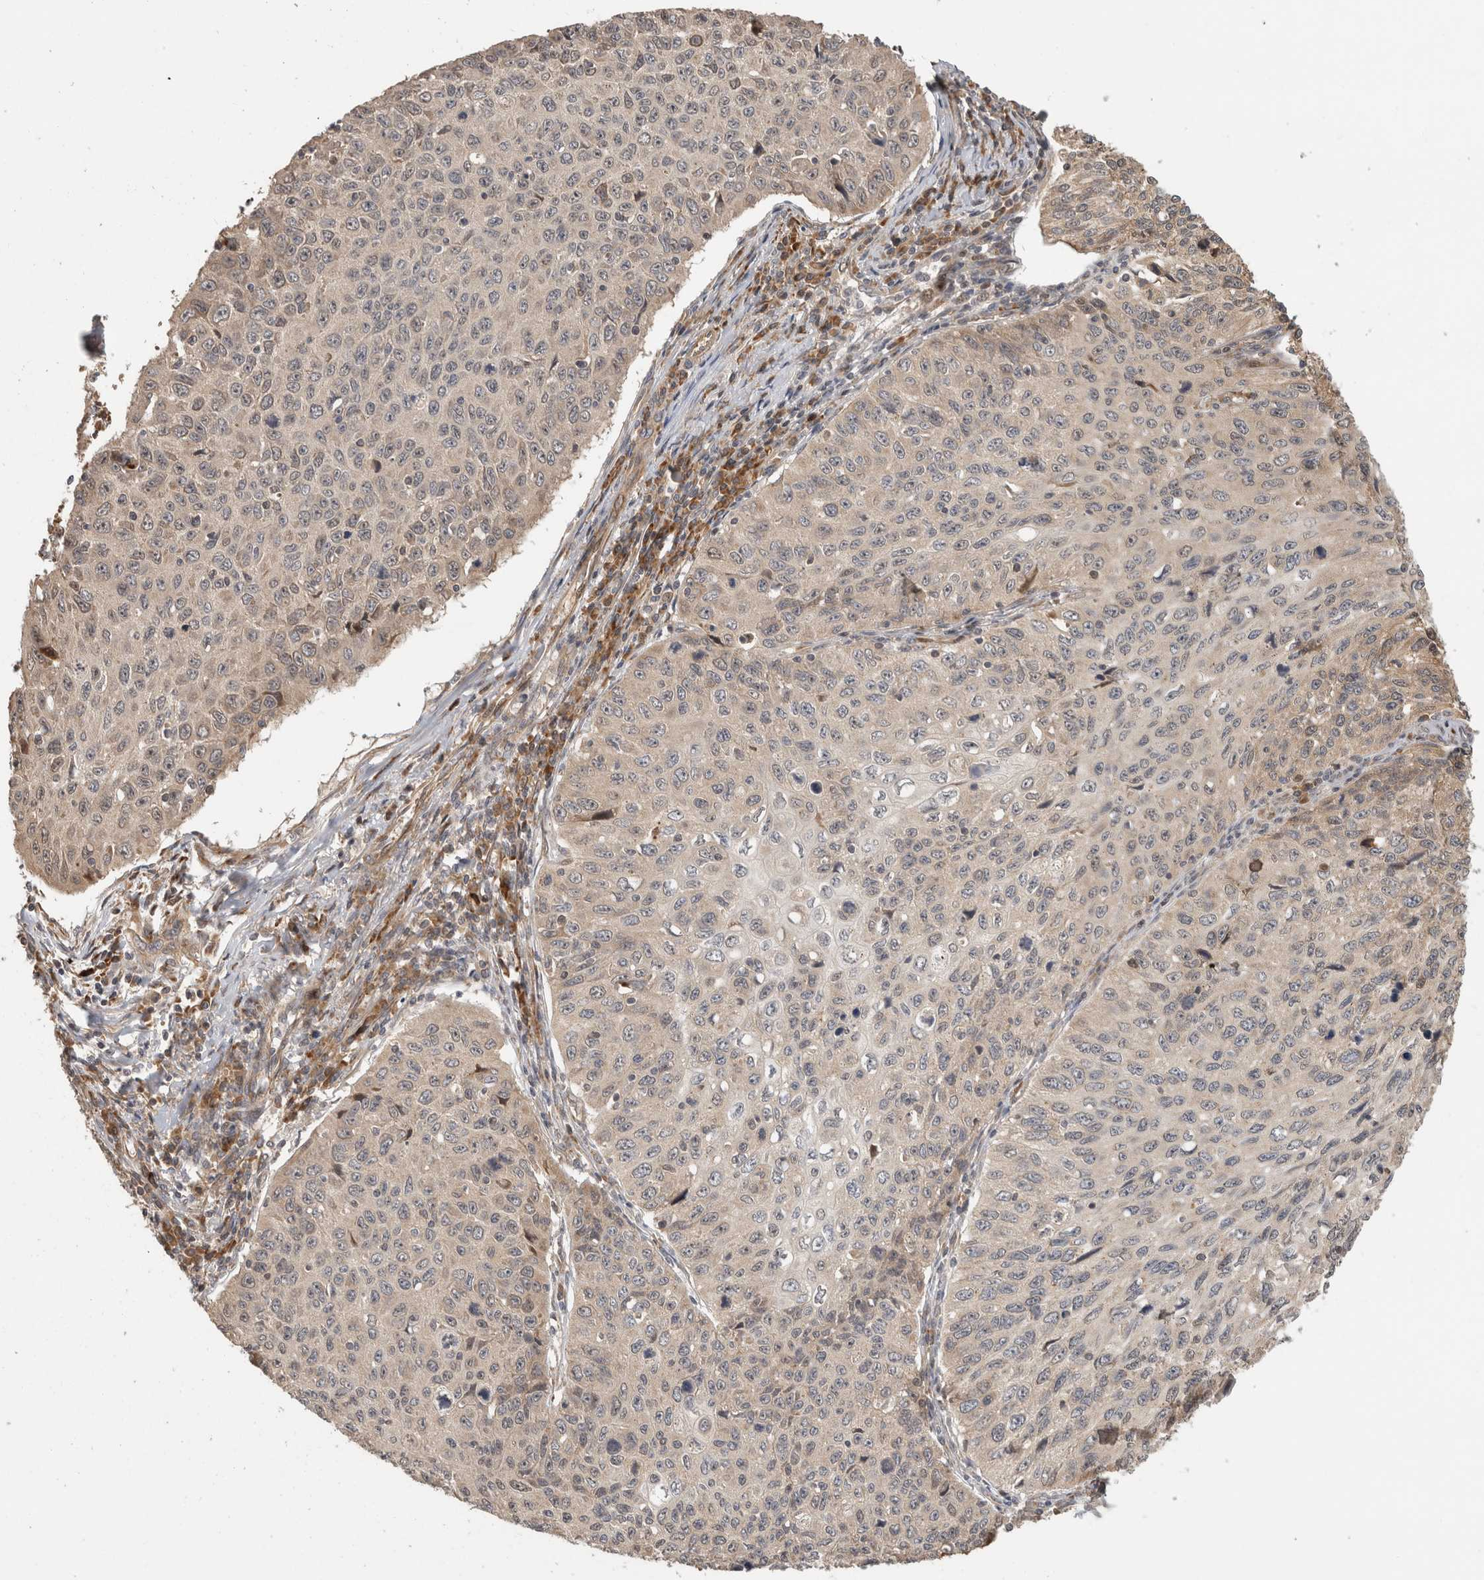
{"staining": {"intensity": "weak", "quantity": "<25%", "location": "cytoplasmic/membranous"}, "tissue": "cervical cancer", "cell_type": "Tumor cells", "image_type": "cancer", "snomed": [{"axis": "morphology", "description": "Squamous cell carcinoma, NOS"}, {"axis": "topography", "description": "Cervix"}], "caption": "Tumor cells are negative for brown protein staining in cervical cancer. (Brightfield microscopy of DAB immunohistochemistry at high magnification).", "gene": "PCDHB15", "patient": {"sex": "female", "age": 53}}